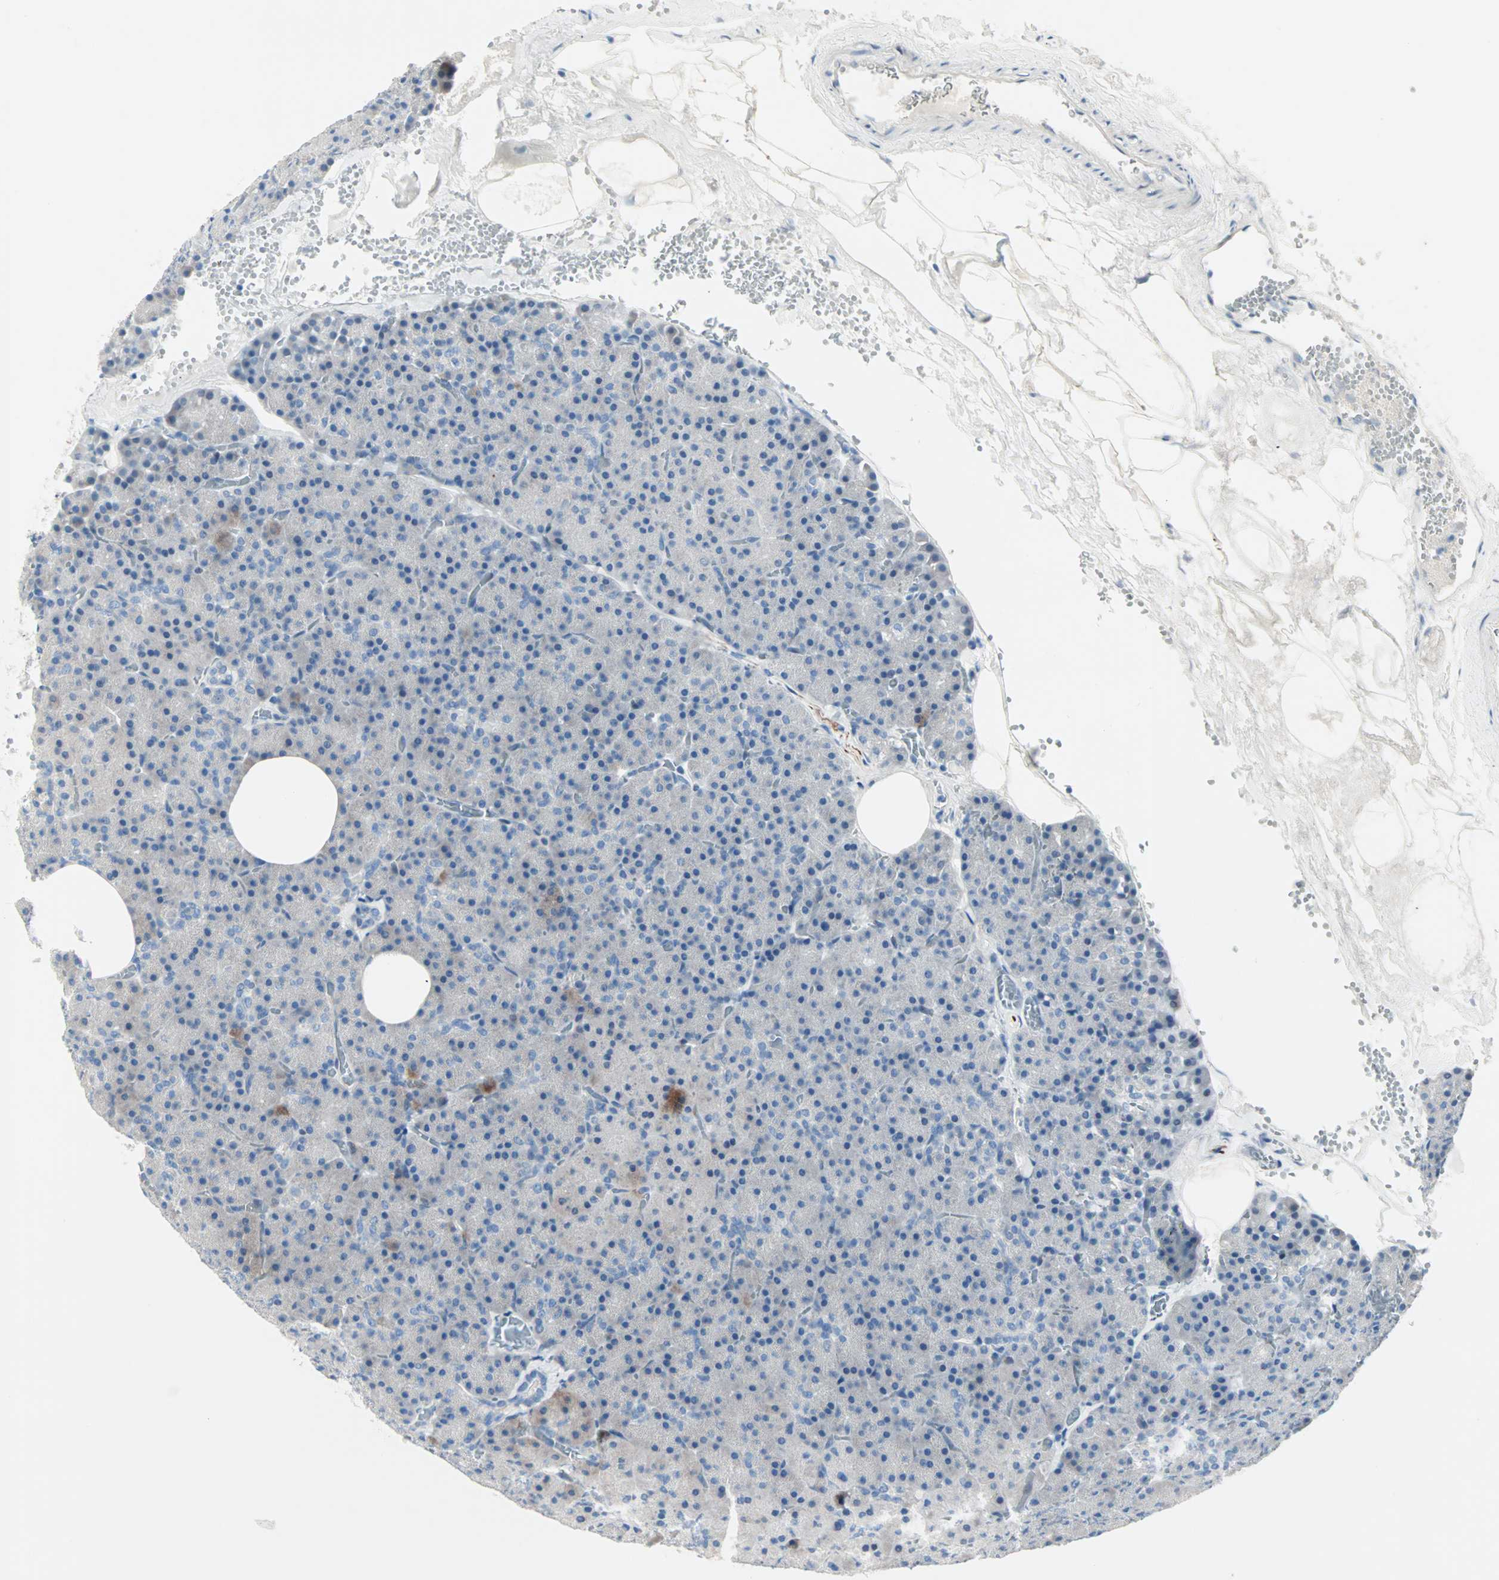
{"staining": {"intensity": "moderate", "quantity": "<25%", "location": "cytoplasmic/membranous"}, "tissue": "pancreas", "cell_type": "Exocrine glandular cells", "image_type": "normal", "snomed": [{"axis": "morphology", "description": "Normal tissue, NOS"}, {"axis": "topography", "description": "Pancreas"}], "caption": "Exocrine glandular cells reveal low levels of moderate cytoplasmic/membranous positivity in about <25% of cells in unremarkable human pancreas.", "gene": "NEFH", "patient": {"sex": "female", "age": 35}}